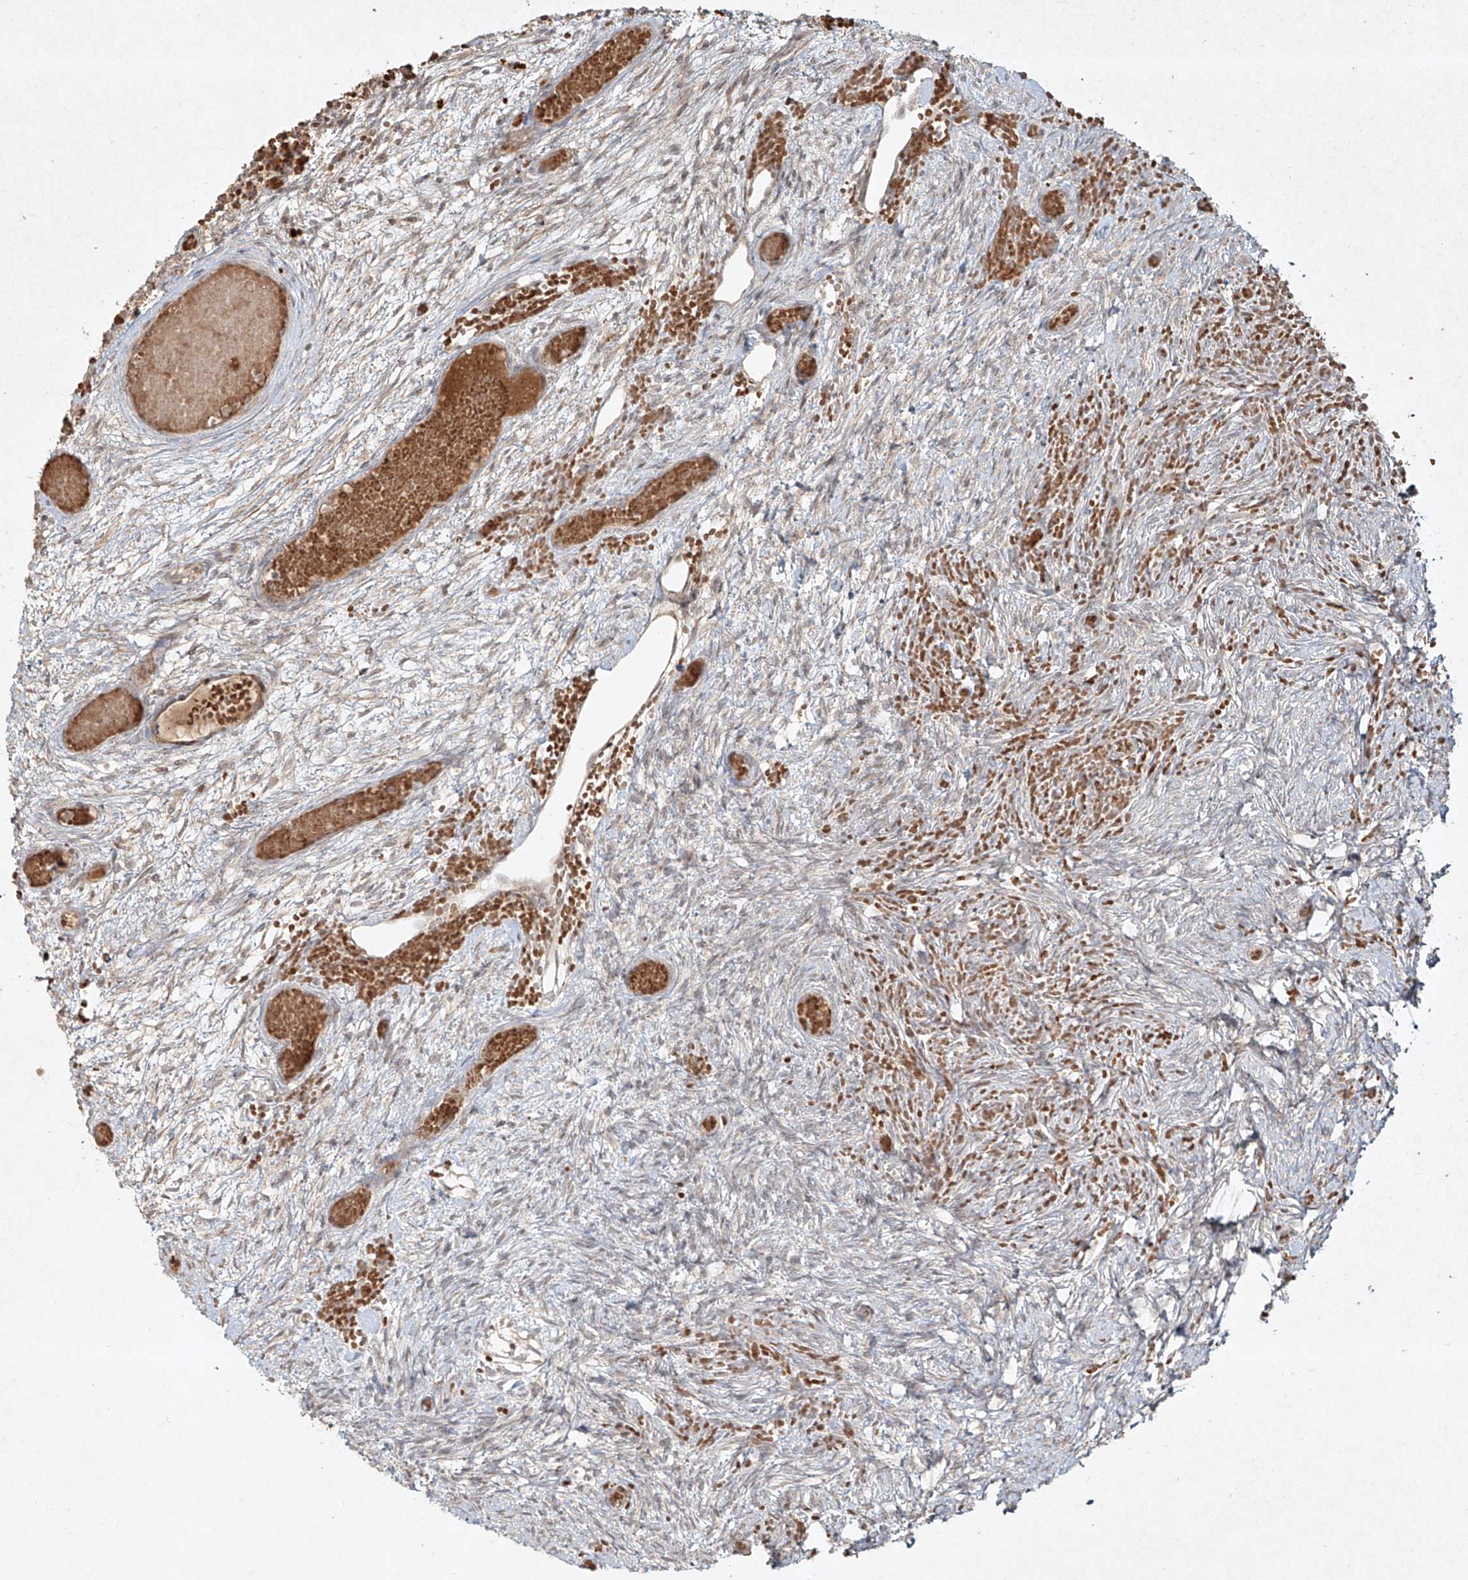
{"staining": {"intensity": "weak", "quantity": "<25%", "location": "cytoplasmic/membranous"}, "tissue": "ovary", "cell_type": "Ovarian stroma cells", "image_type": "normal", "snomed": [{"axis": "morphology", "description": "Adenocarcinoma, NOS"}, {"axis": "topography", "description": "Endometrium"}], "caption": "Immunohistochemical staining of normal human ovary shows no significant expression in ovarian stroma cells.", "gene": "CYYR1", "patient": {"sex": "female", "age": 32}}